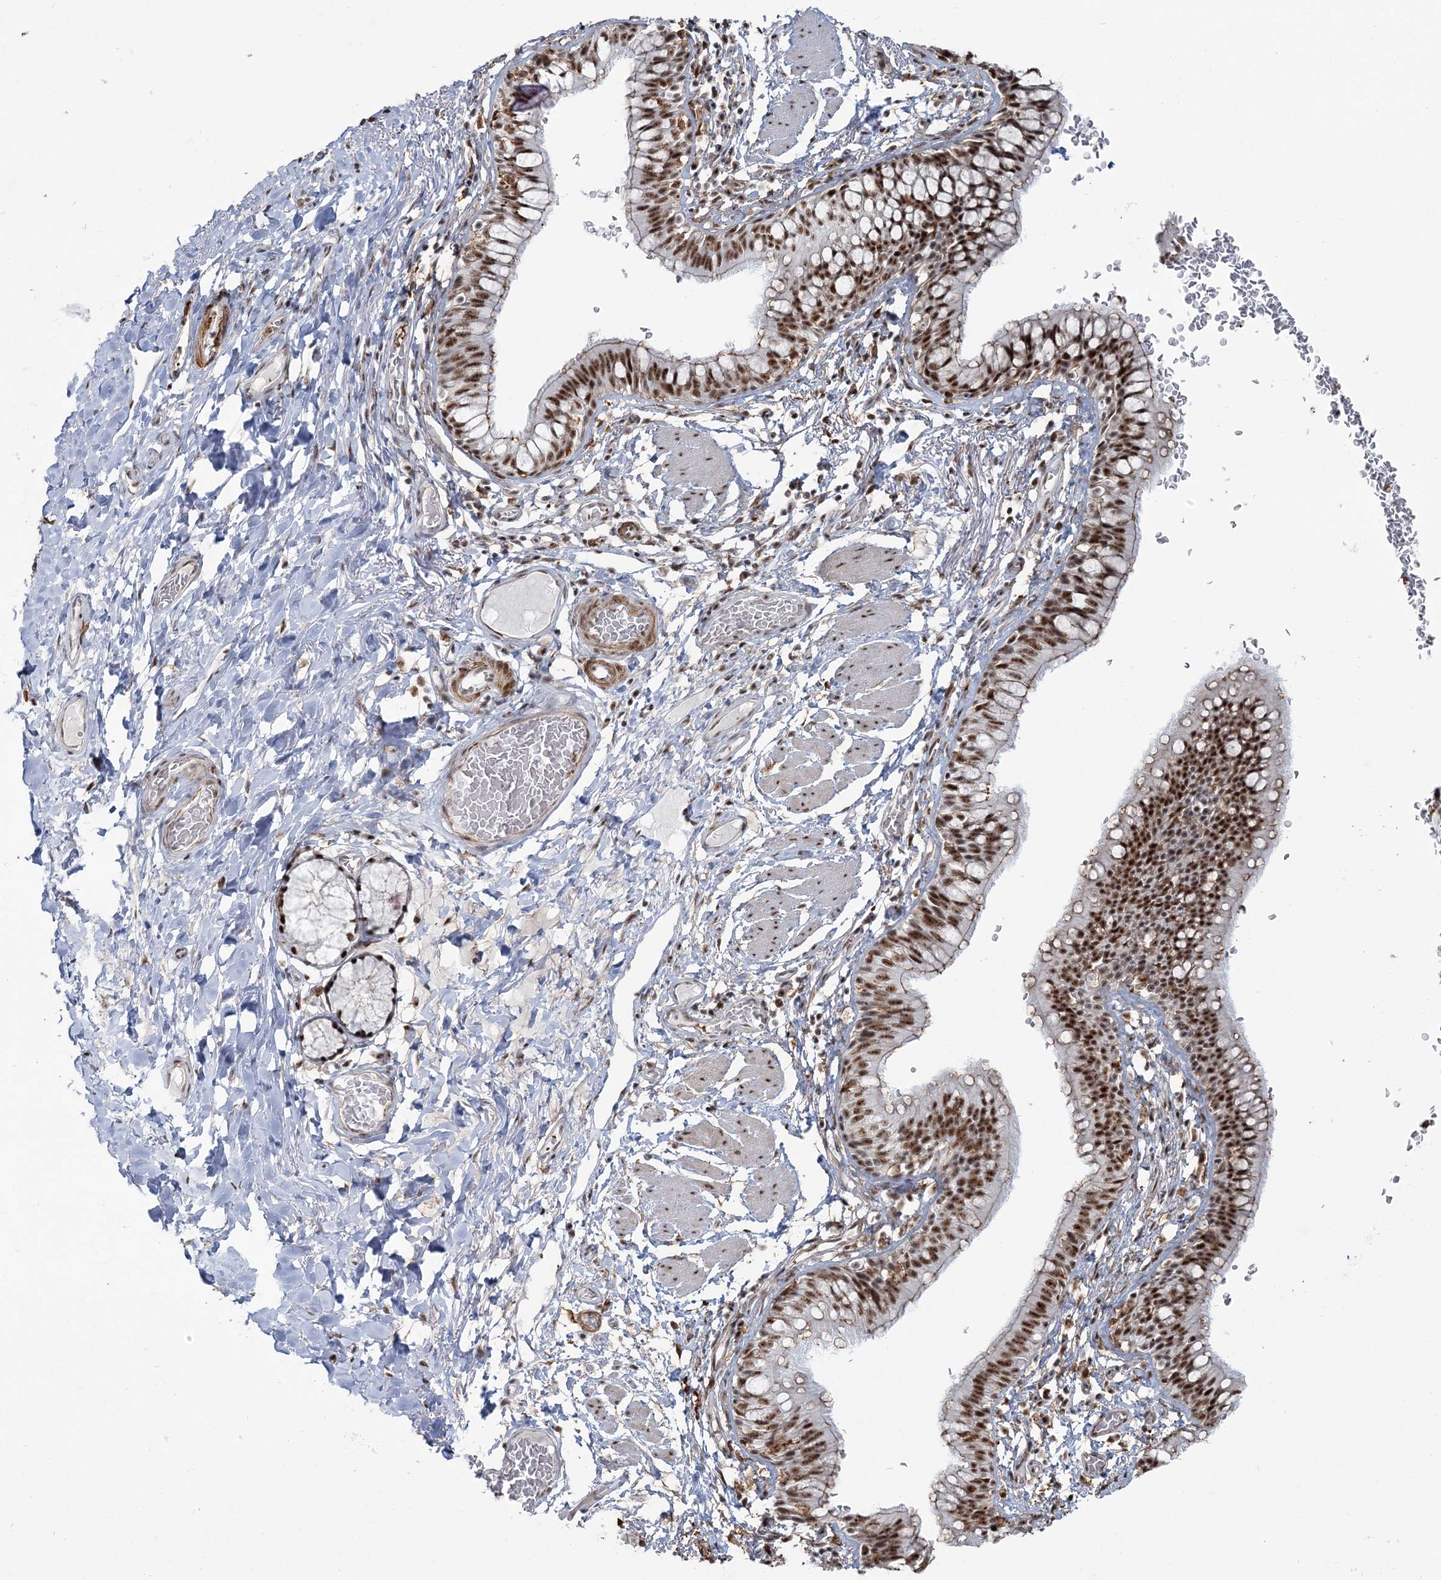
{"staining": {"intensity": "strong", "quantity": ">75%", "location": "nuclear"}, "tissue": "bronchus", "cell_type": "Respiratory epithelial cells", "image_type": "normal", "snomed": [{"axis": "morphology", "description": "Normal tissue, NOS"}, {"axis": "topography", "description": "Cartilage tissue"}, {"axis": "topography", "description": "Bronchus"}], "caption": "This photomicrograph displays IHC staining of benign bronchus, with high strong nuclear expression in about >75% of respiratory epithelial cells.", "gene": "DDX46", "patient": {"sex": "female", "age": 36}}